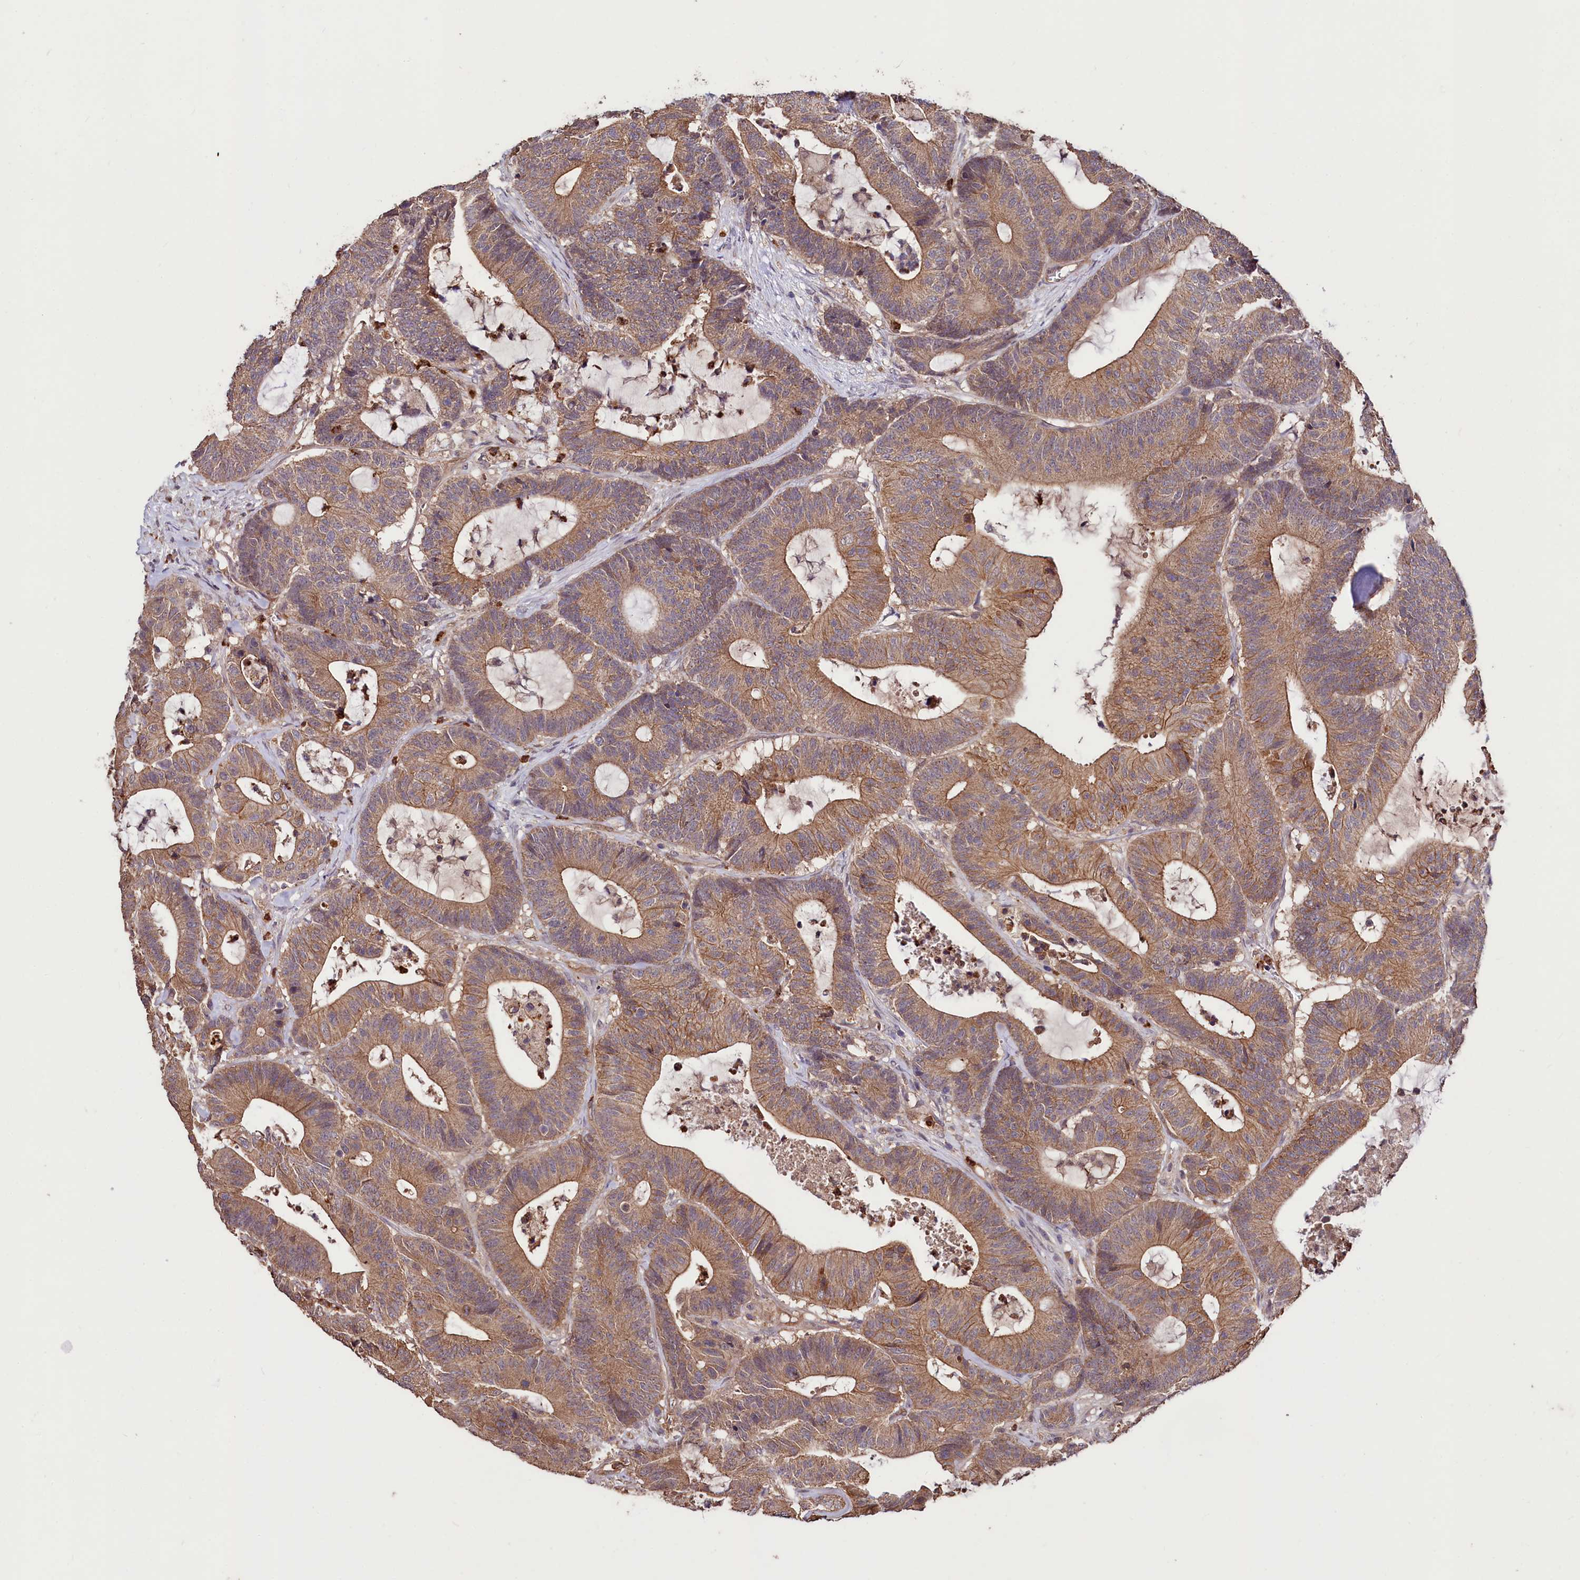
{"staining": {"intensity": "moderate", "quantity": ">75%", "location": "cytoplasmic/membranous"}, "tissue": "colorectal cancer", "cell_type": "Tumor cells", "image_type": "cancer", "snomed": [{"axis": "morphology", "description": "Adenocarcinoma, NOS"}, {"axis": "topography", "description": "Colon"}], "caption": "This is a histology image of immunohistochemistry staining of colorectal cancer, which shows moderate staining in the cytoplasmic/membranous of tumor cells.", "gene": "KLRB1", "patient": {"sex": "female", "age": 84}}